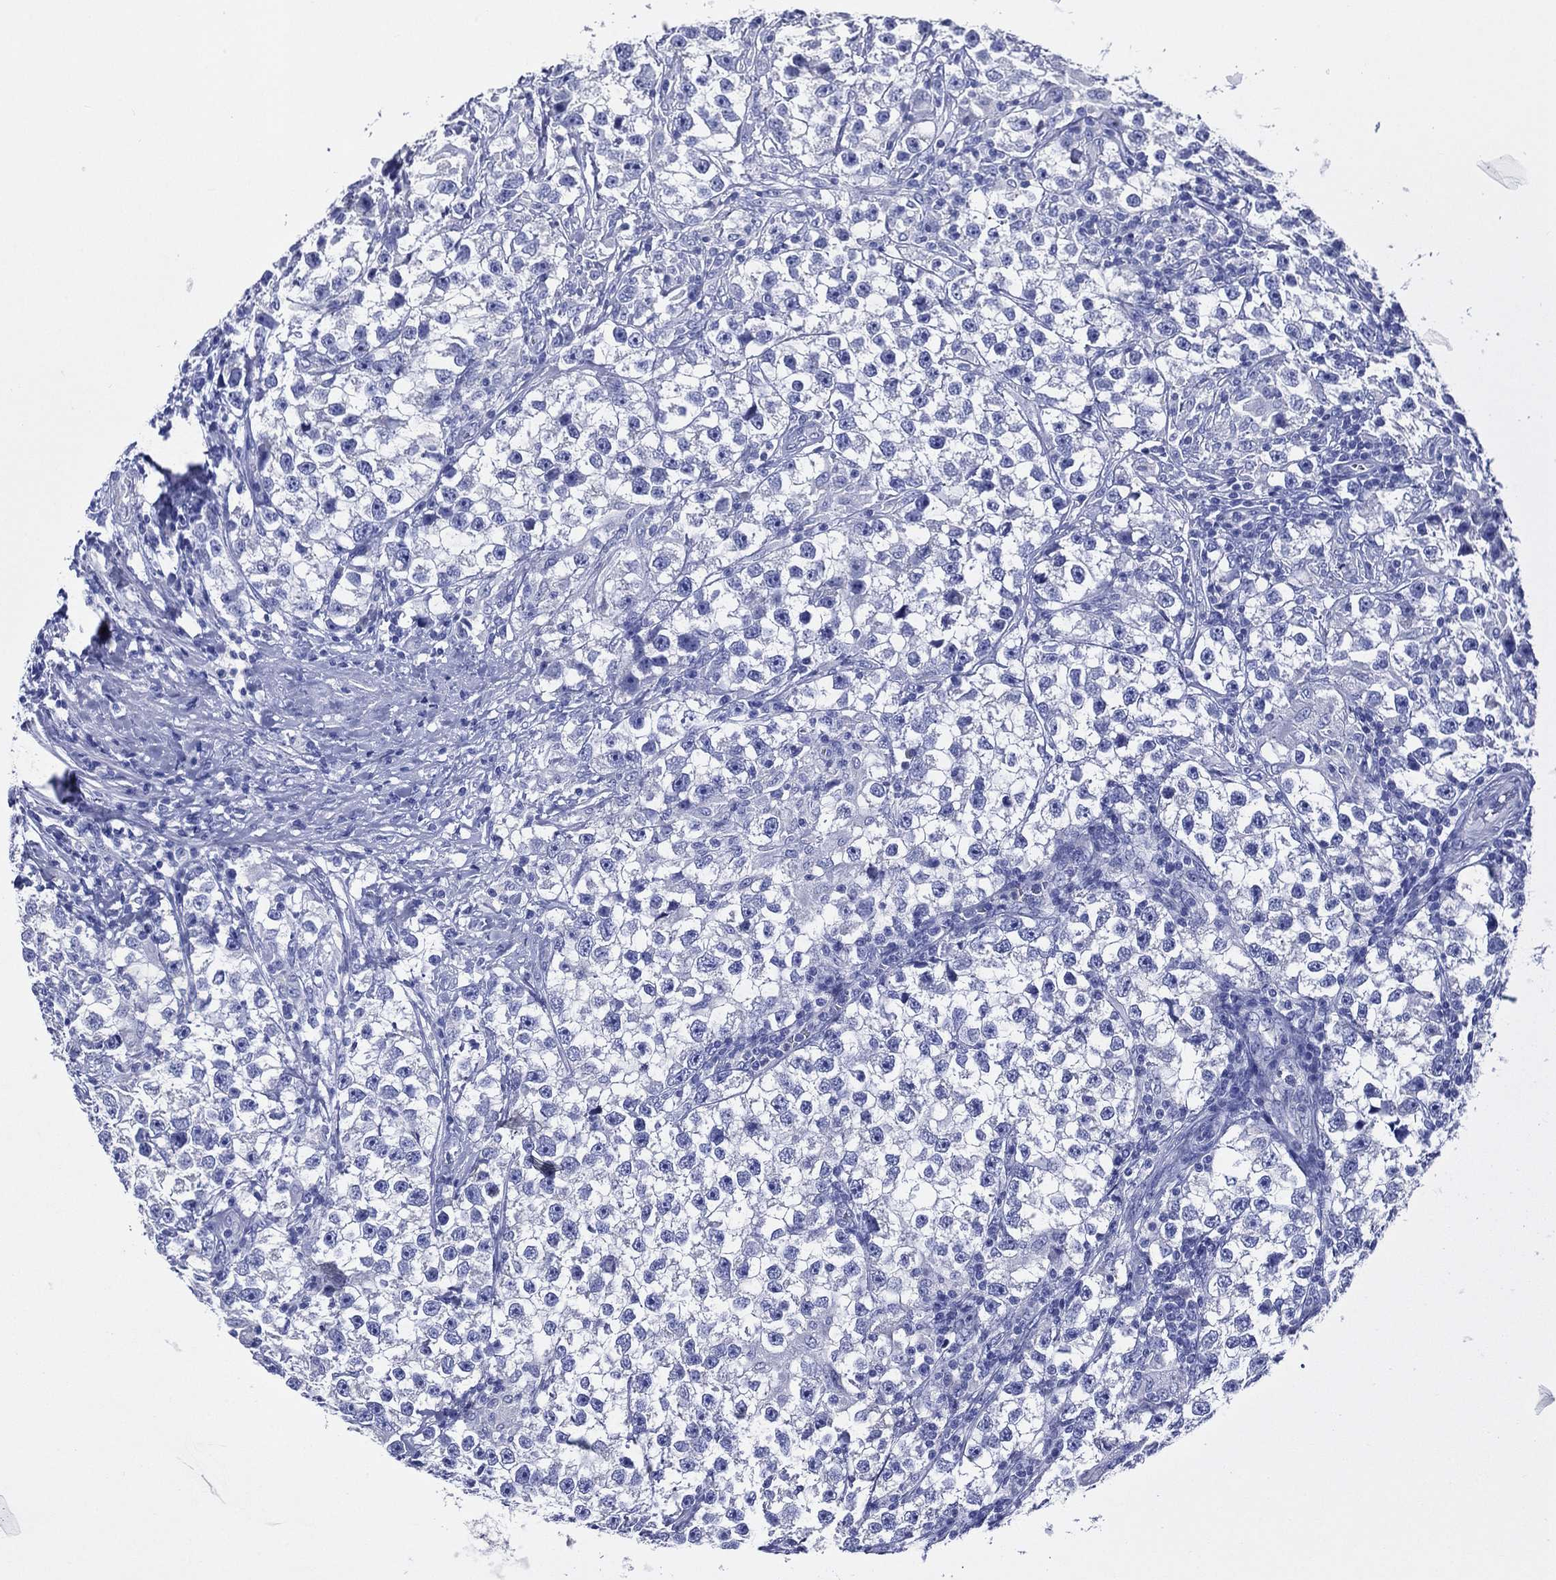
{"staining": {"intensity": "negative", "quantity": "none", "location": "none"}, "tissue": "testis cancer", "cell_type": "Tumor cells", "image_type": "cancer", "snomed": [{"axis": "morphology", "description": "Seminoma, NOS"}, {"axis": "topography", "description": "Testis"}], "caption": "Image shows no significant protein staining in tumor cells of seminoma (testis).", "gene": "ACE2", "patient": {"sex": "male", "age": 46}}